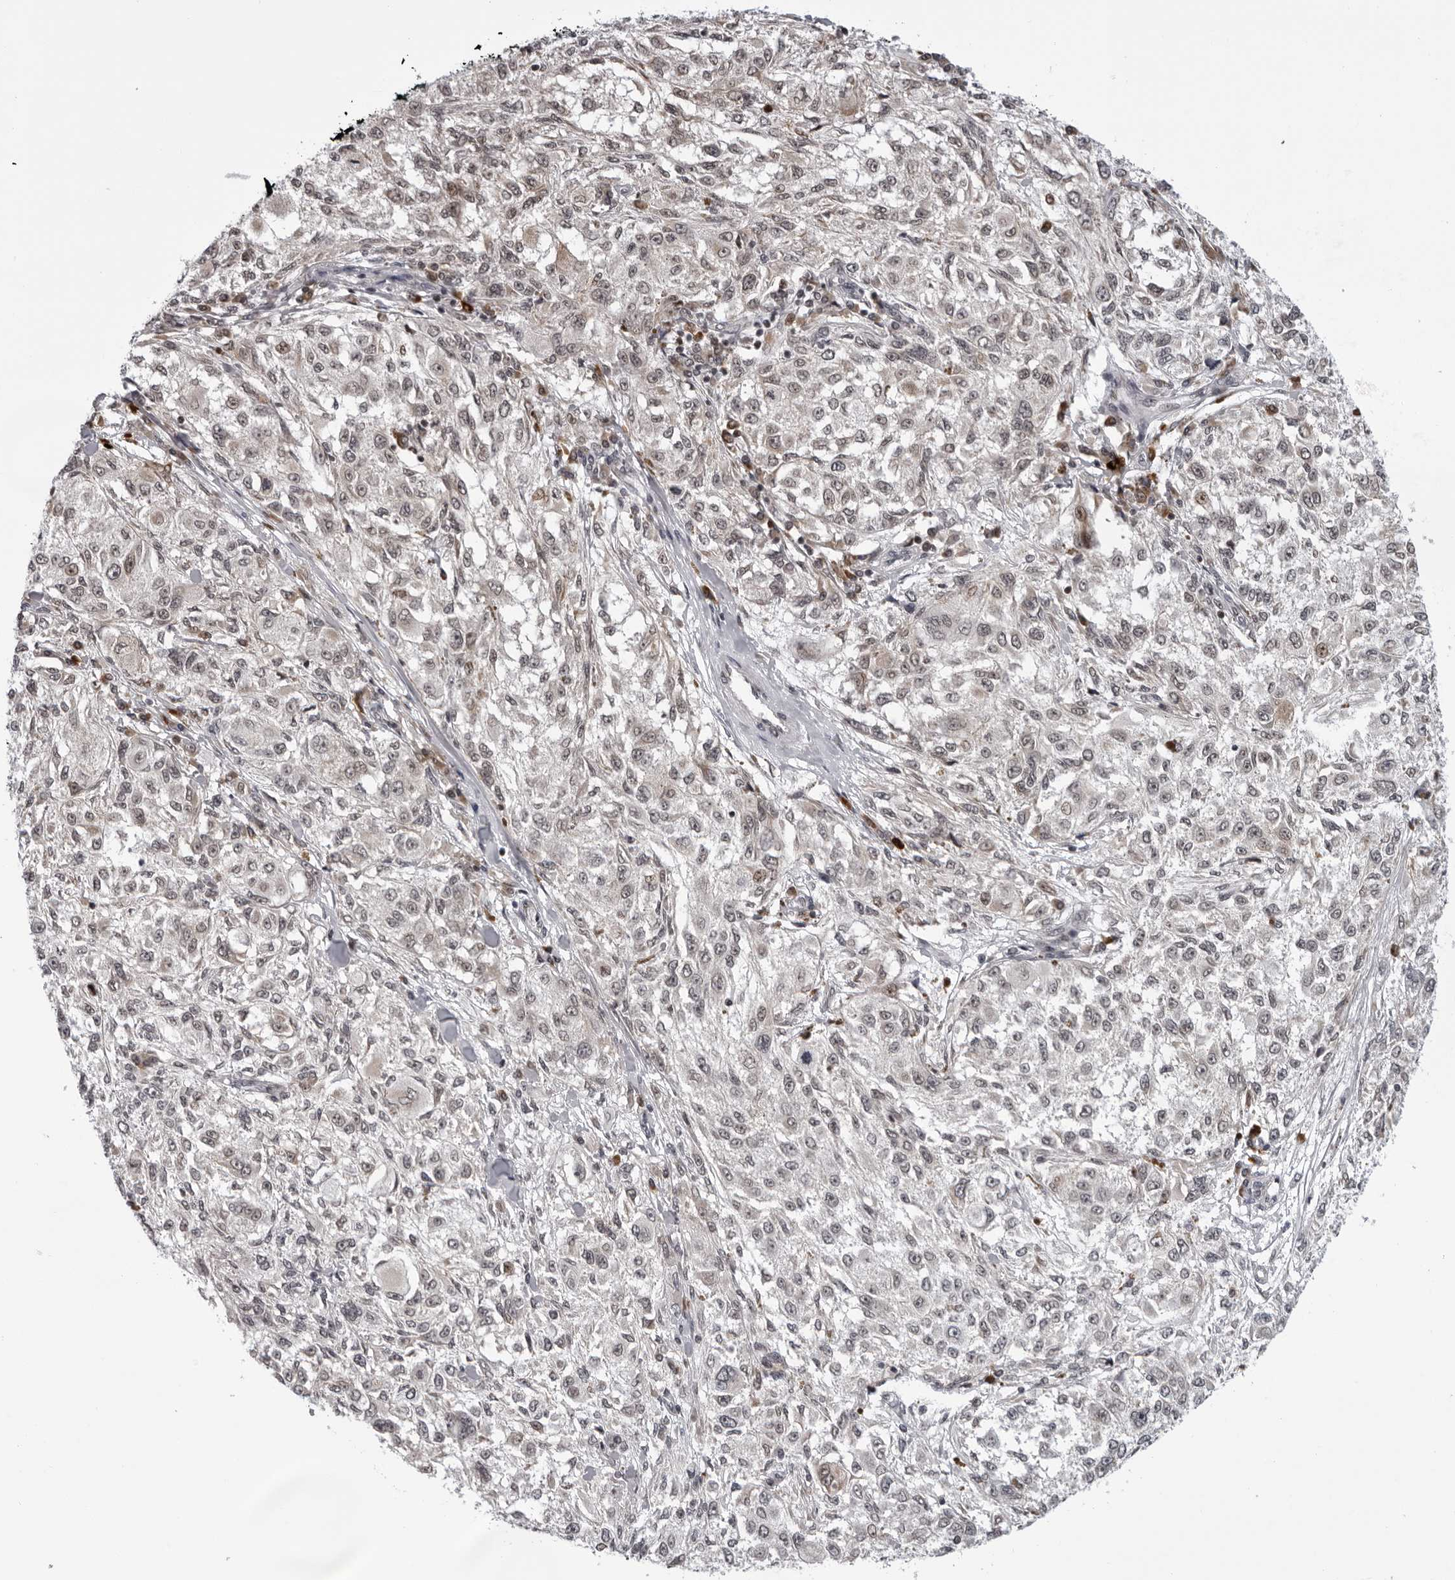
{"staining": {"intensity": "weak", "quantity": "<25%", "location": "nuclear"}, "tissue": "melanoma", "cell_type": "Tumor cells", "image_type": "cancer", "snomed": [{"axis": "morphology", "description": "Necrosis, NOS"}, {"axis": "morphology", "description": "Malignant melanoma, NOS"}, {"axis": "topography", "description": "Skin"}], "caption": "Tumor cells show no significant positivity in malignant melanoma.", "gene": "GCSAML", "patient": {"sex": "female", "age": 87}}